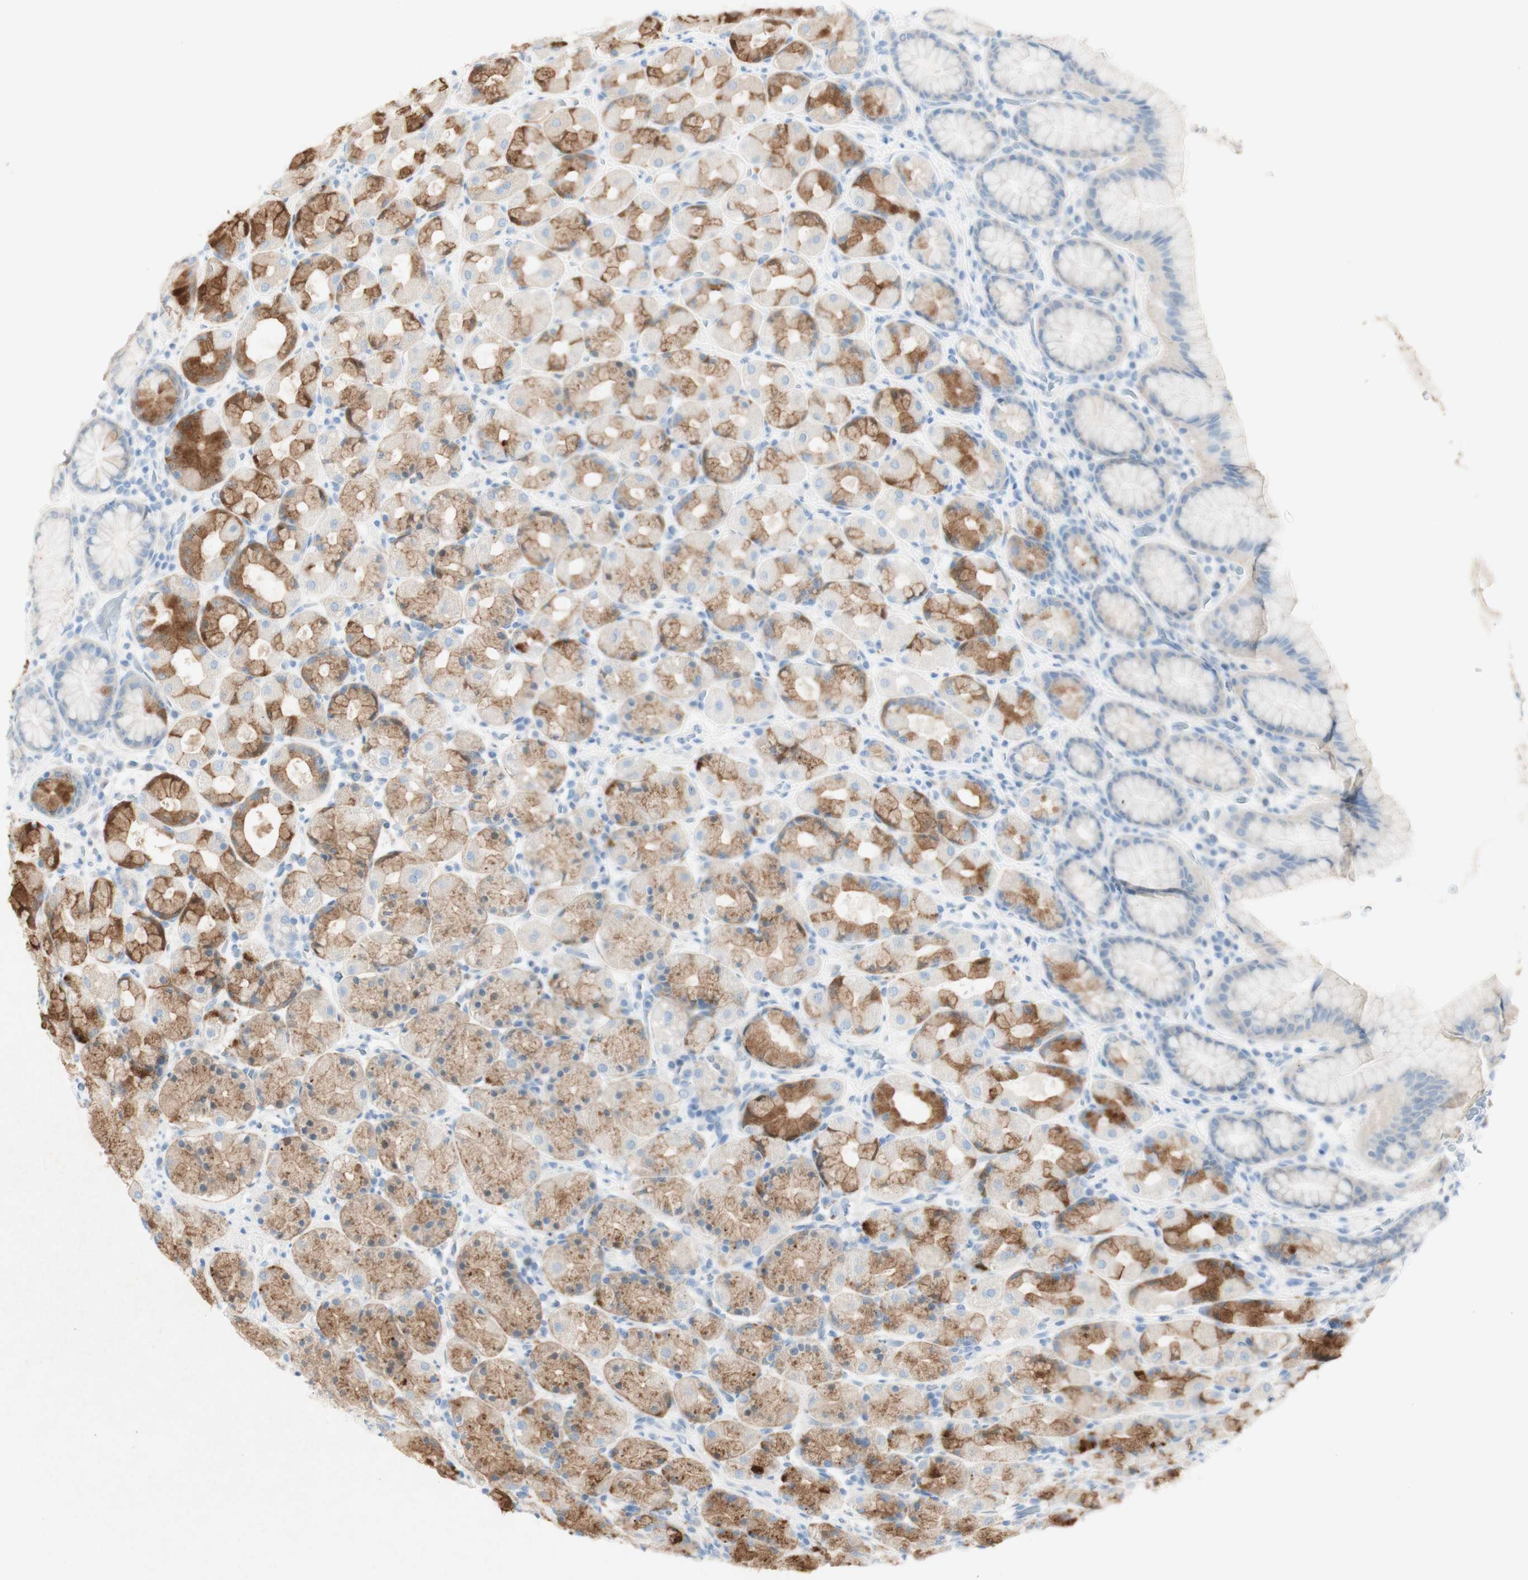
{"staining": {"intensity": "moderate", "quantity": "25%-75%", "location": "cytoplasmic/membranous"}, "tissue": "stomach", "cell_type": "Glandular cells", "image_type": "normal", "snomed": [{"axis": "morphology", "description": "Normal tissue, NOS"}, {"axis": "topography", "description": "Stomach, upper"}], "caption": "Stomach stained with DAB IHC displays medium levels of moderate cytoplasmic/membranous positivity in about 25%-75% of glandular cells.", "gene": "ART3", "patient": {"sex": "male", "age": 68}}